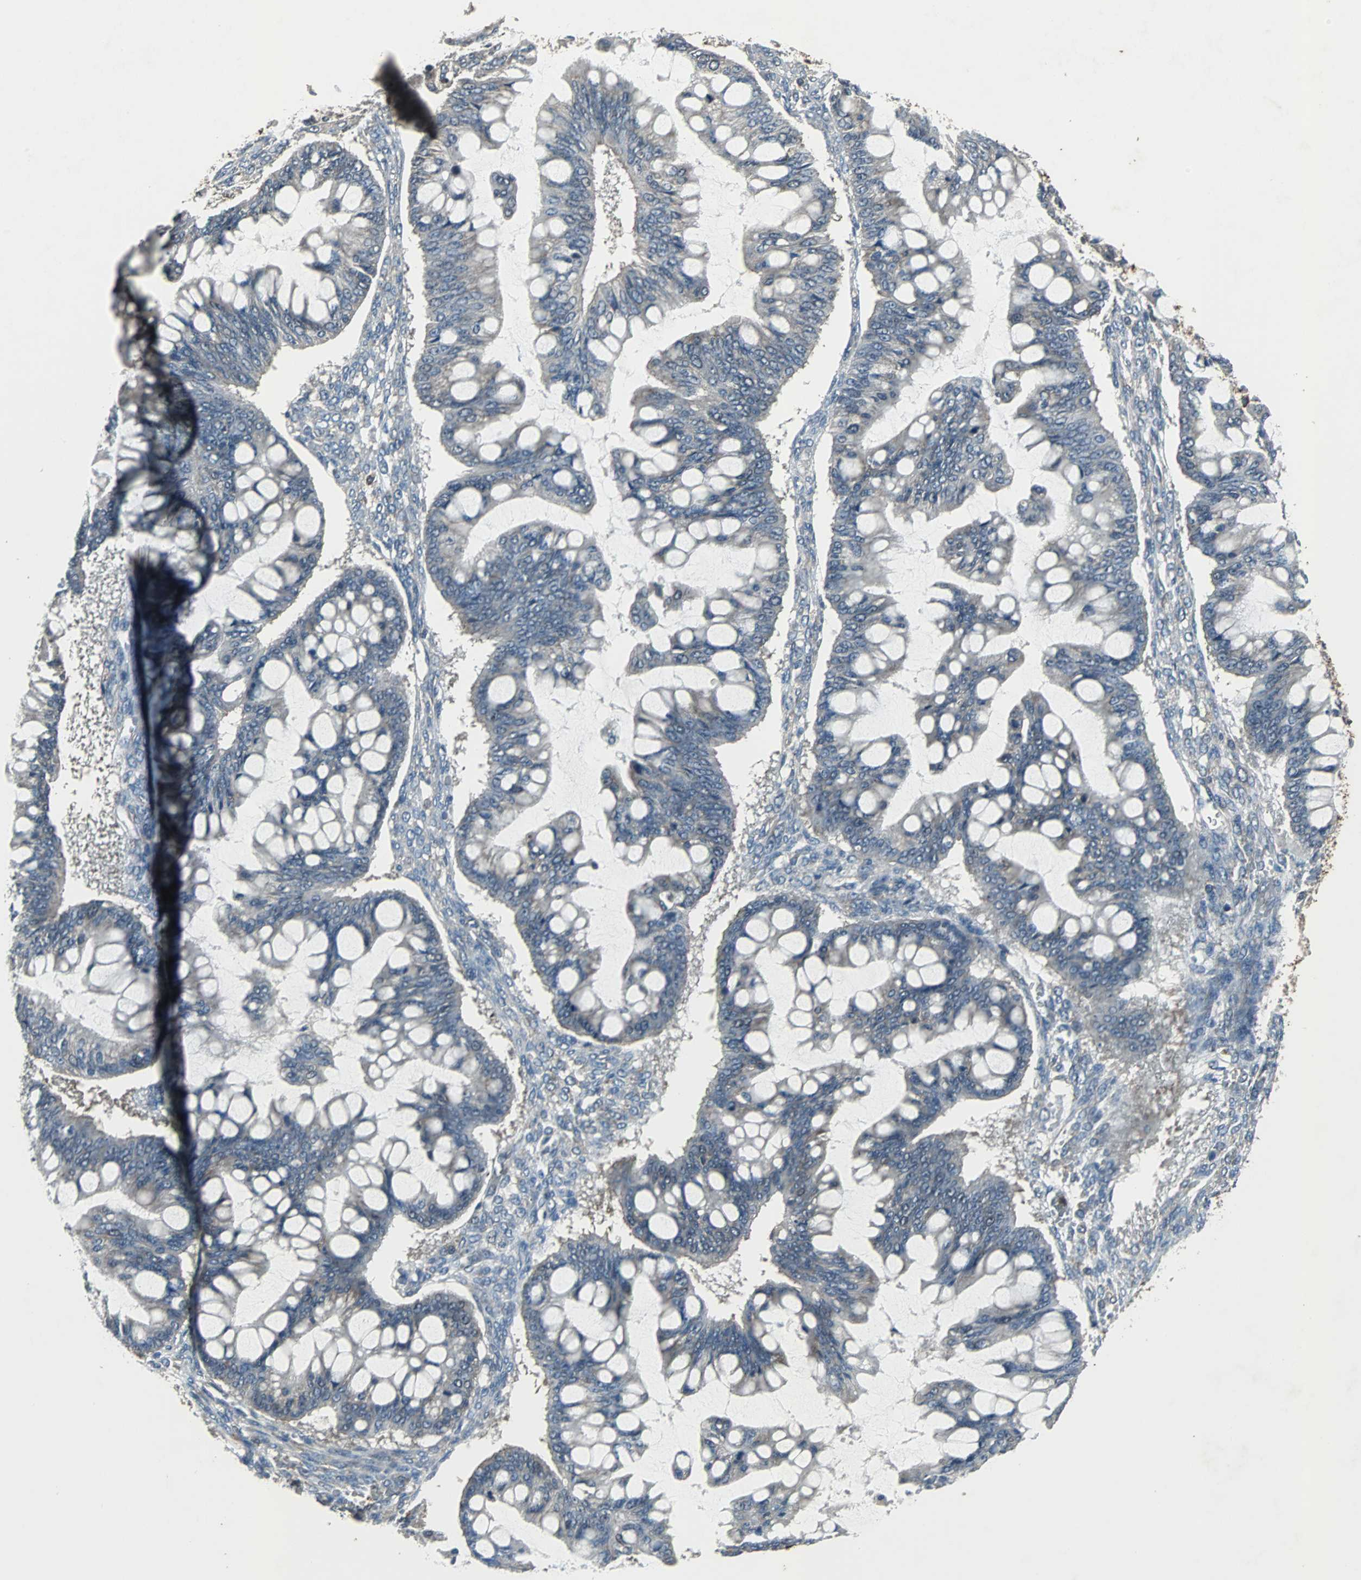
{"staining": {"intensity": "negative", "quantity": "none", "location": "none"}, "tissue": "ovarian cancer", "cell_type": "Tumor cells", "image_type": "cancer", "snomed": [{"axis": "morphology", "description": "Cystadenocarcinoma, mucinous, NOS"}, {"axis": "topography", "description": "Ovary"}], "caption": "High power microscopy histopathology image of an immunohistochemistry photomicrograph of ovarian cancer (mucinous cystadenocarcinoma), revealing no significant staining in tumor cells. (DAB immunohistochemistry (IHC) with hematoxylin counter stain).", "gene": "SOS1", "patient": {"sex": "female", "age": 73}}